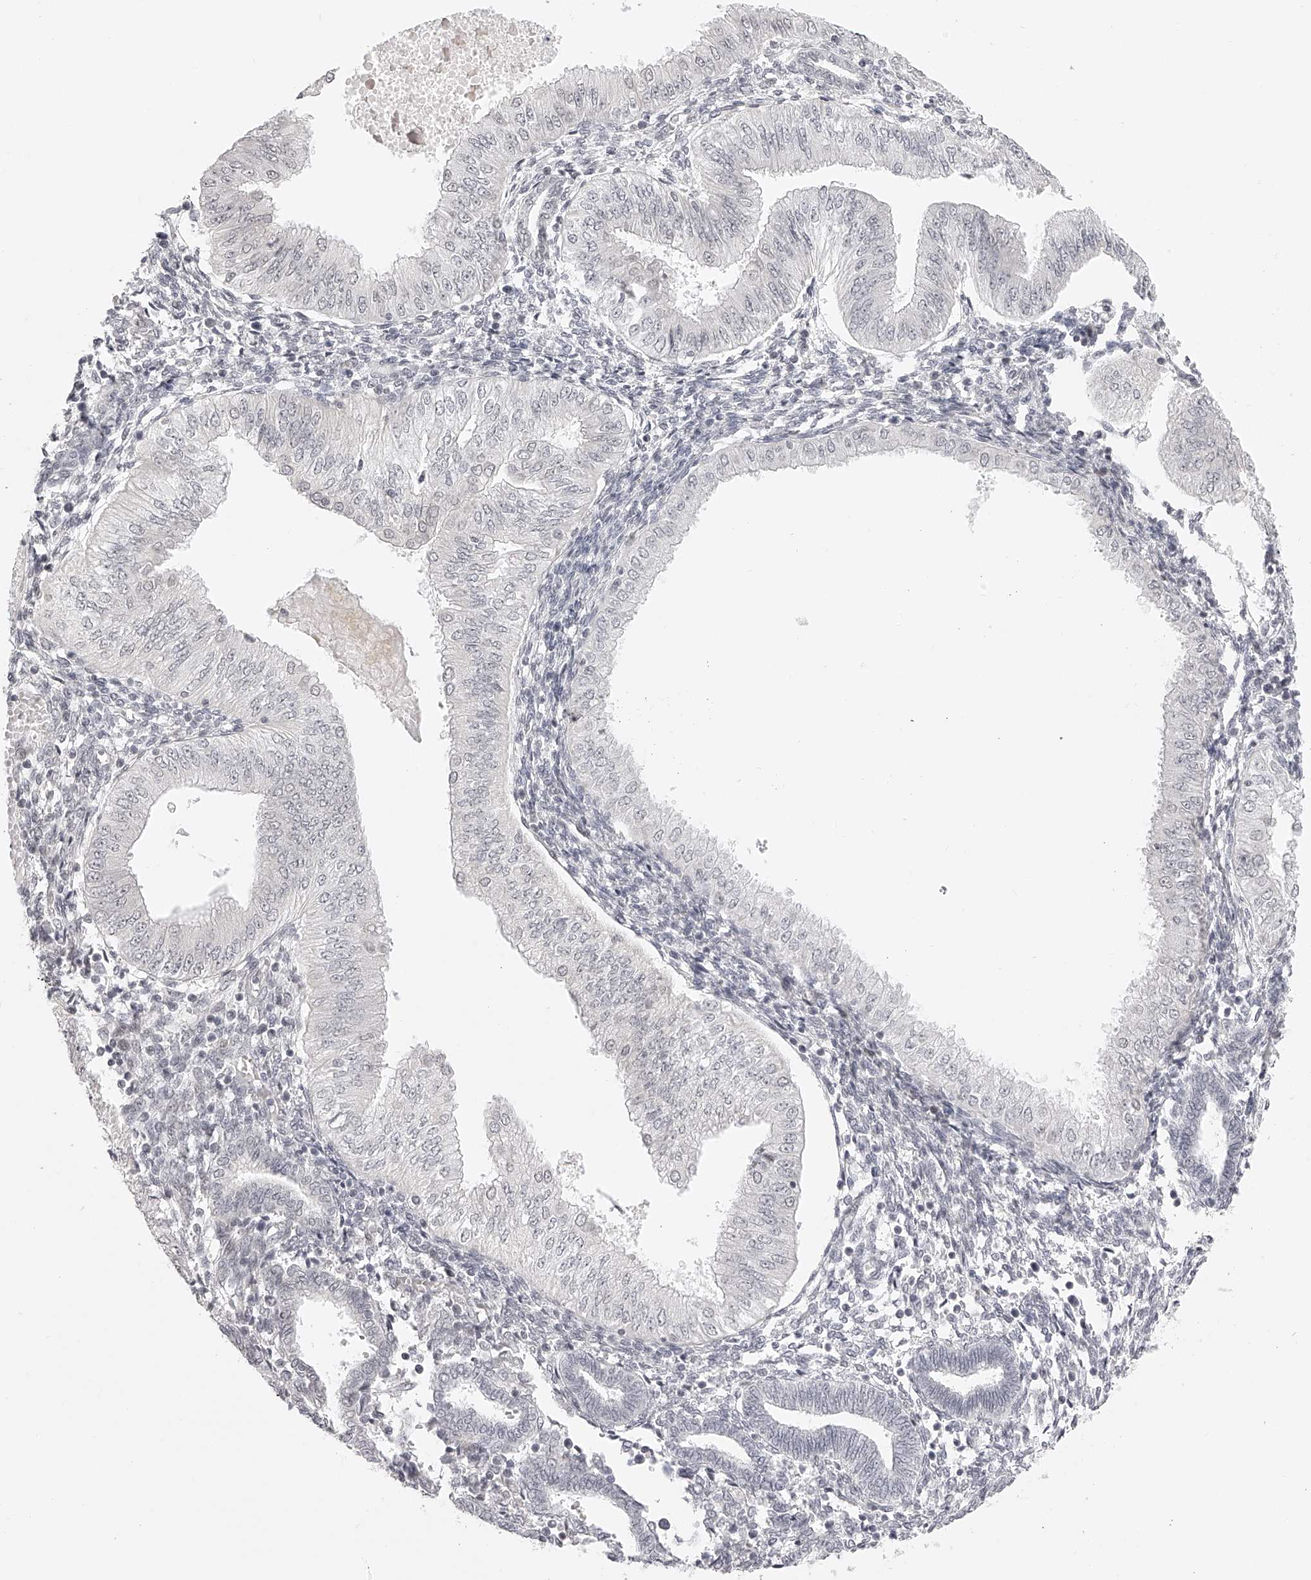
{"staining": {"intensity": "negative", "quantity": "none", "location": "none"}, "tissue": "endometrial cancer", "cell_type": "Tumor cells", "image_type": "cancer", "snomed": [{"axis": "morphology", "description": "Normal tissue, NOS"}, {"axis": "morphology", "description": "Adenocarcinoma, NOS"}, {"axis": "topography", "description": "Endometrium"}], "caption": "A high-resolution micrograph shows IHC staining of endometrial adenocarcinoma, which exhibits no significant staining in tumor cells.", "gene": "PLEKHG1", "patient": {"sex": "female", "age": 53}}